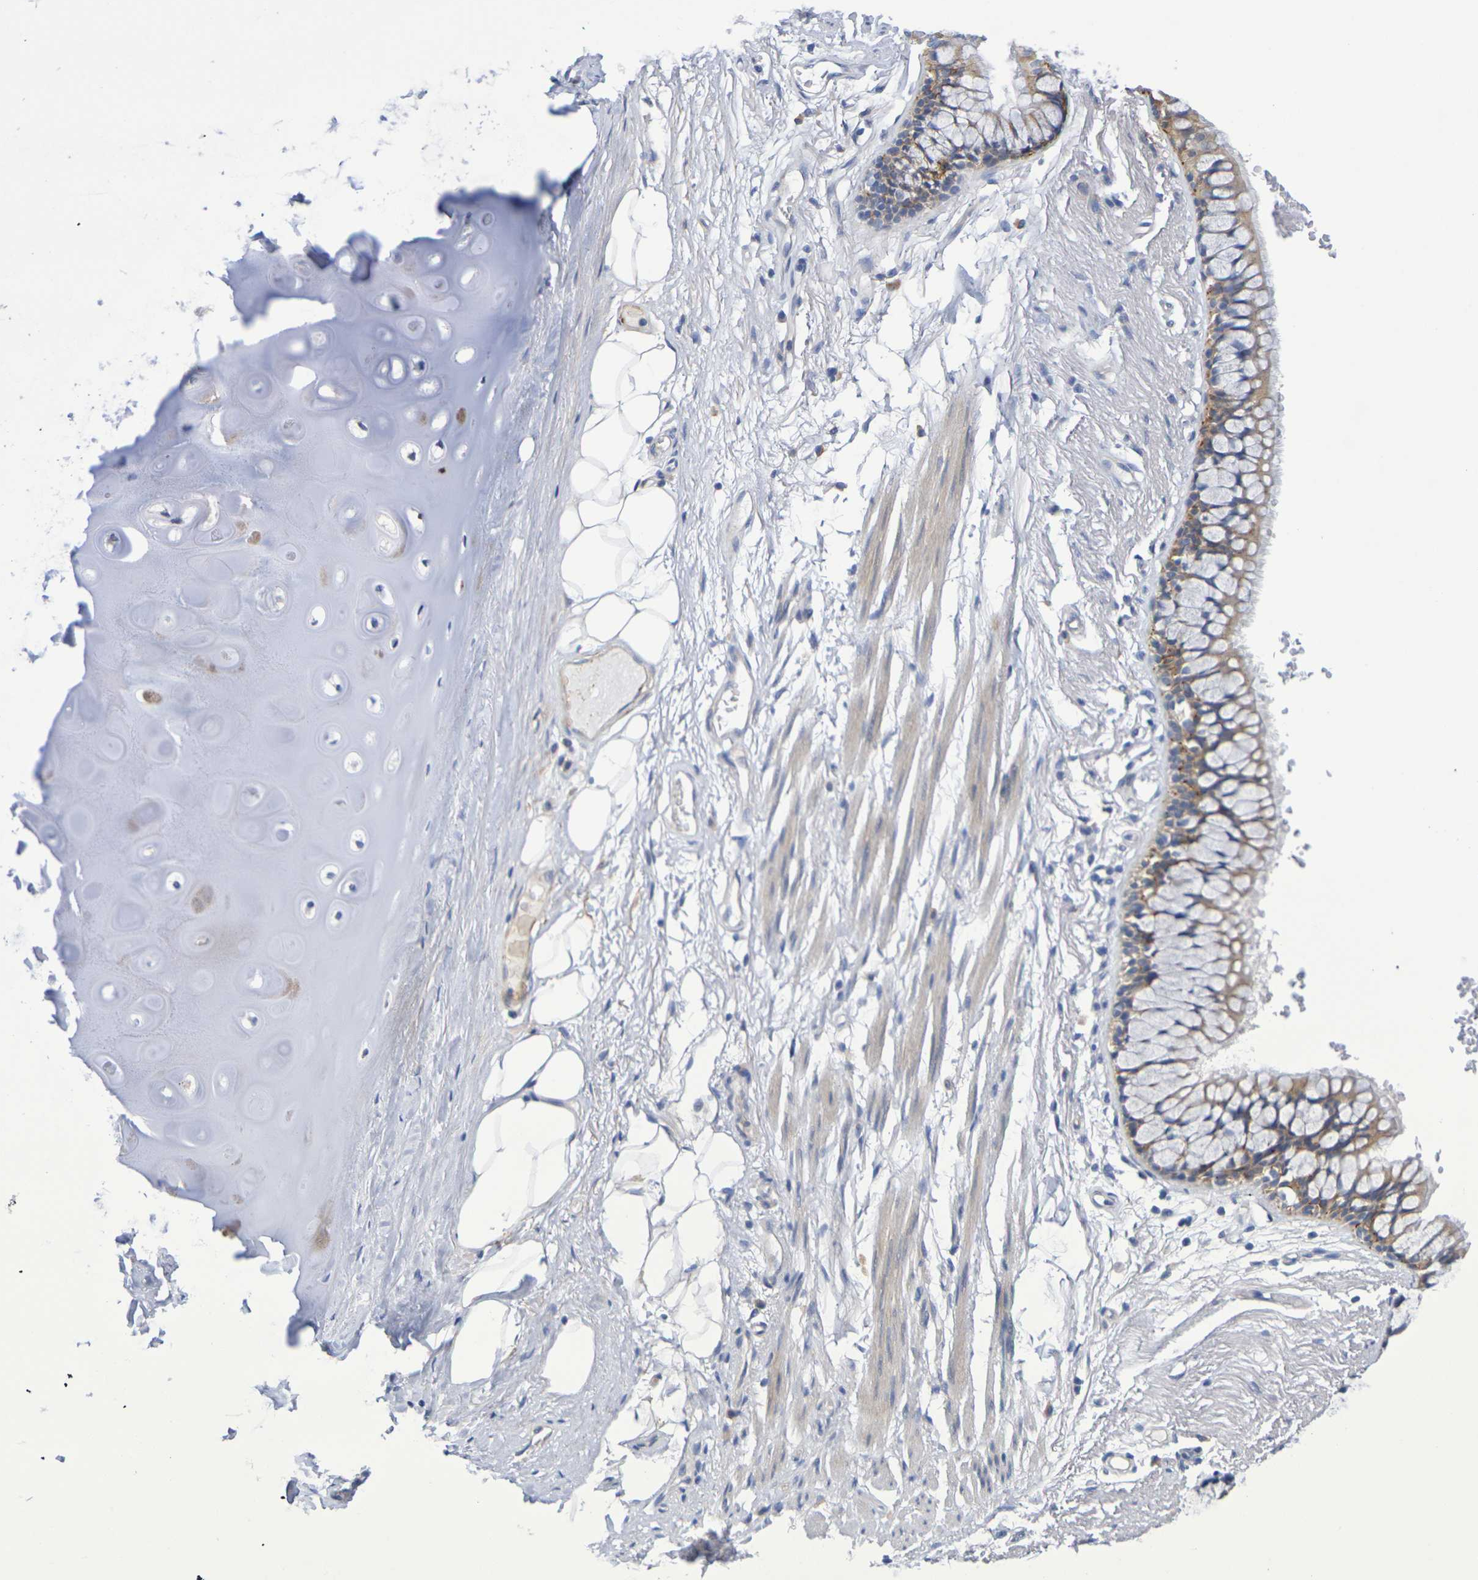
{"staining": {"intensity": "negative", "quantity": "none", "location": "none"}, "tissue": "adipose tissue", "cell_type": "Adipocytes", "image_type": "normal", "snomed": [{"axis": "morphology", "description": "Normal tissue, NOS"}, {"axis": "topography", "description": "Cartilage tissue"}, {"axis": "topography", "description": "Bronchus"}], "caption": "The photomicrograph shows no staining of adipocytes in normal adipose tissue.", "gene": "SDC4", "patient": {"sex": "female", "age": 73}}